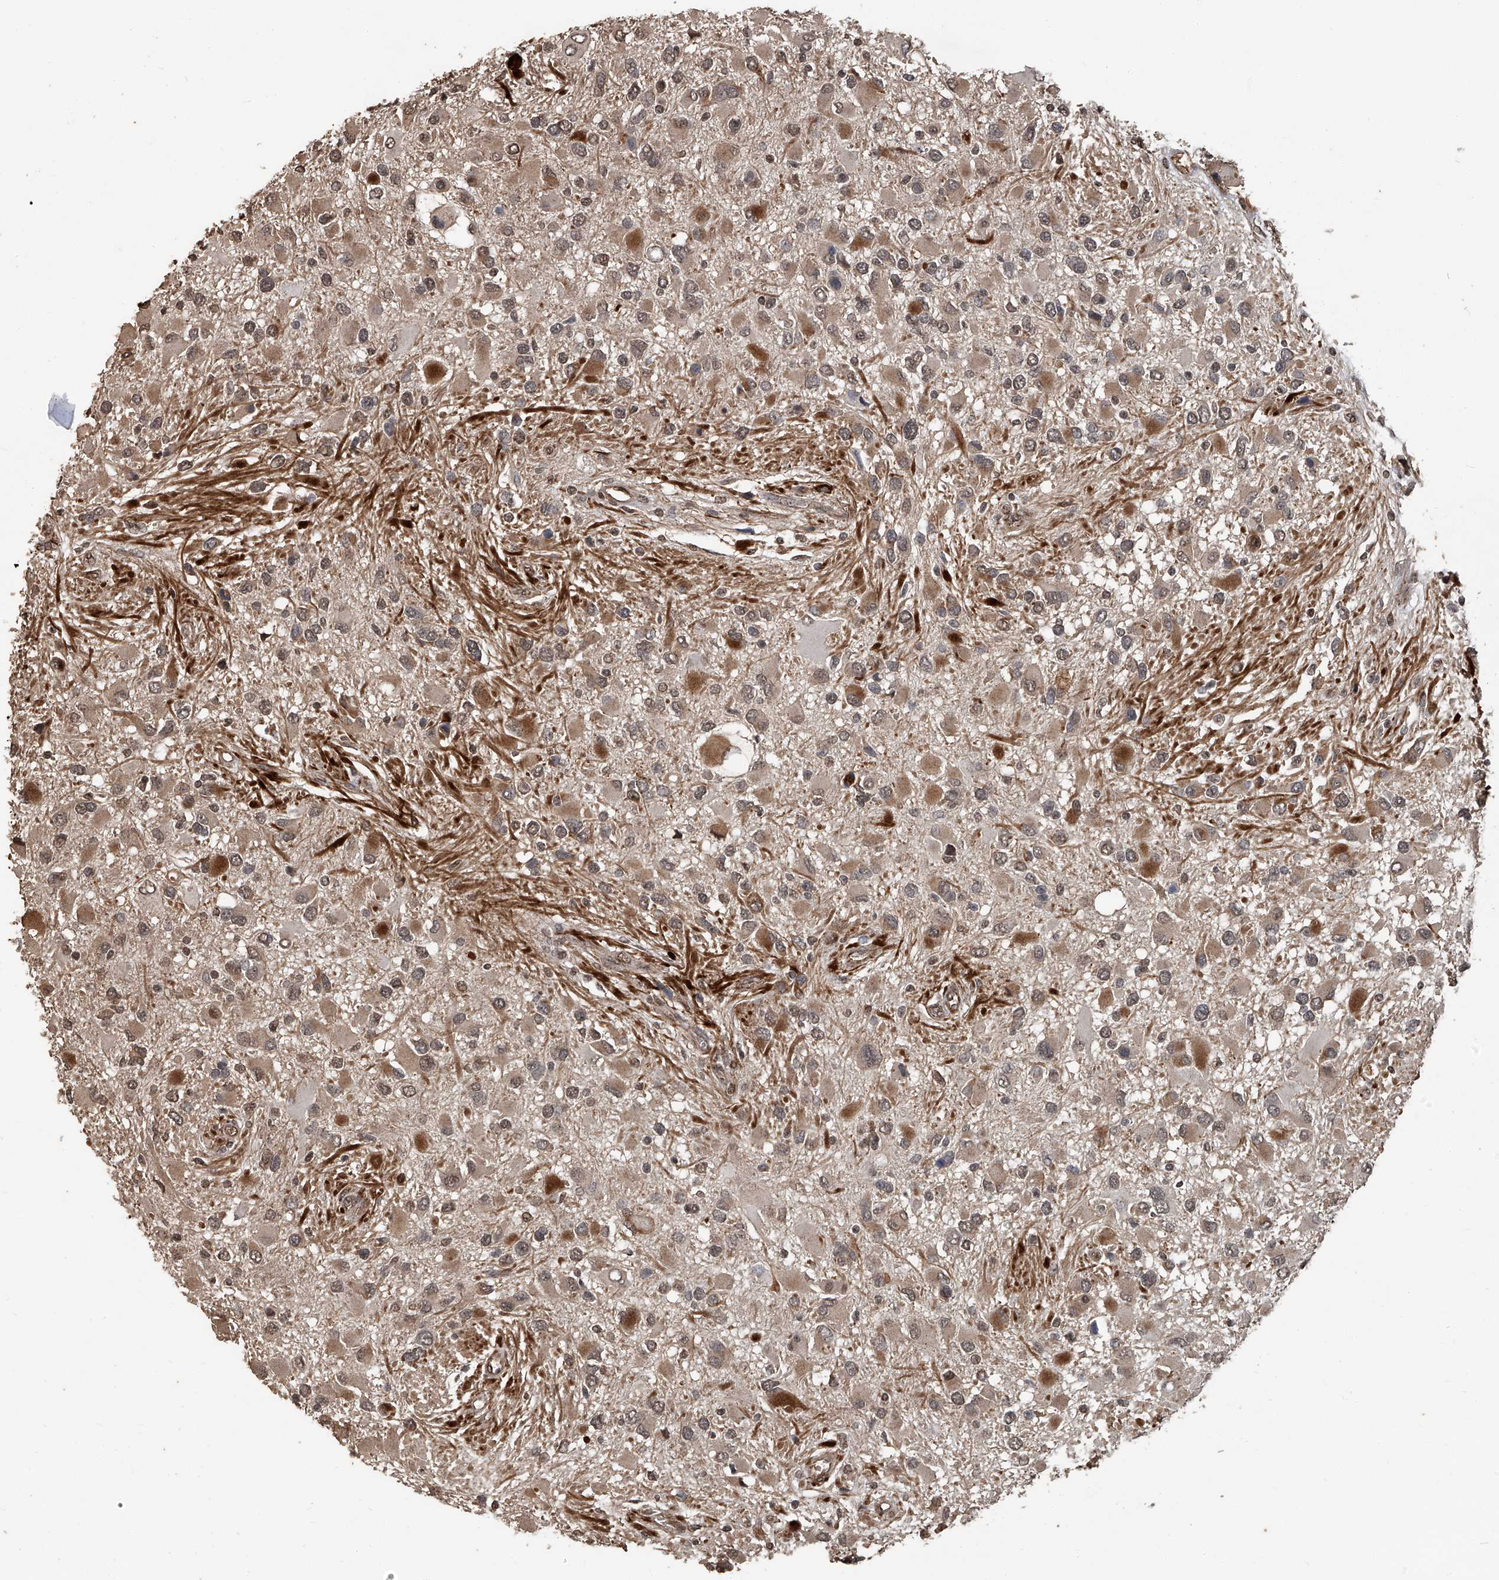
{"staining": {"intensity": "moderate", "quantity": "<25%", "location": "cytoplasmic/membranous"}, "tissue": "glioma", "cell_type": "Tumor cells", "image_type": "cancer", "snomed": [{"axis": "morphology", "description": "Glioma, malignant, High grade"}, {"axis": "topography", "description": "Brain"}], "caption": "Protein analysis of malignant glioma (high-grade) tissue displays moderate cytoplasmic/membranous expression in about <25% of tumor cells.", "gene": "GPR132", "patient": {"sex": "male", "age": 53}}